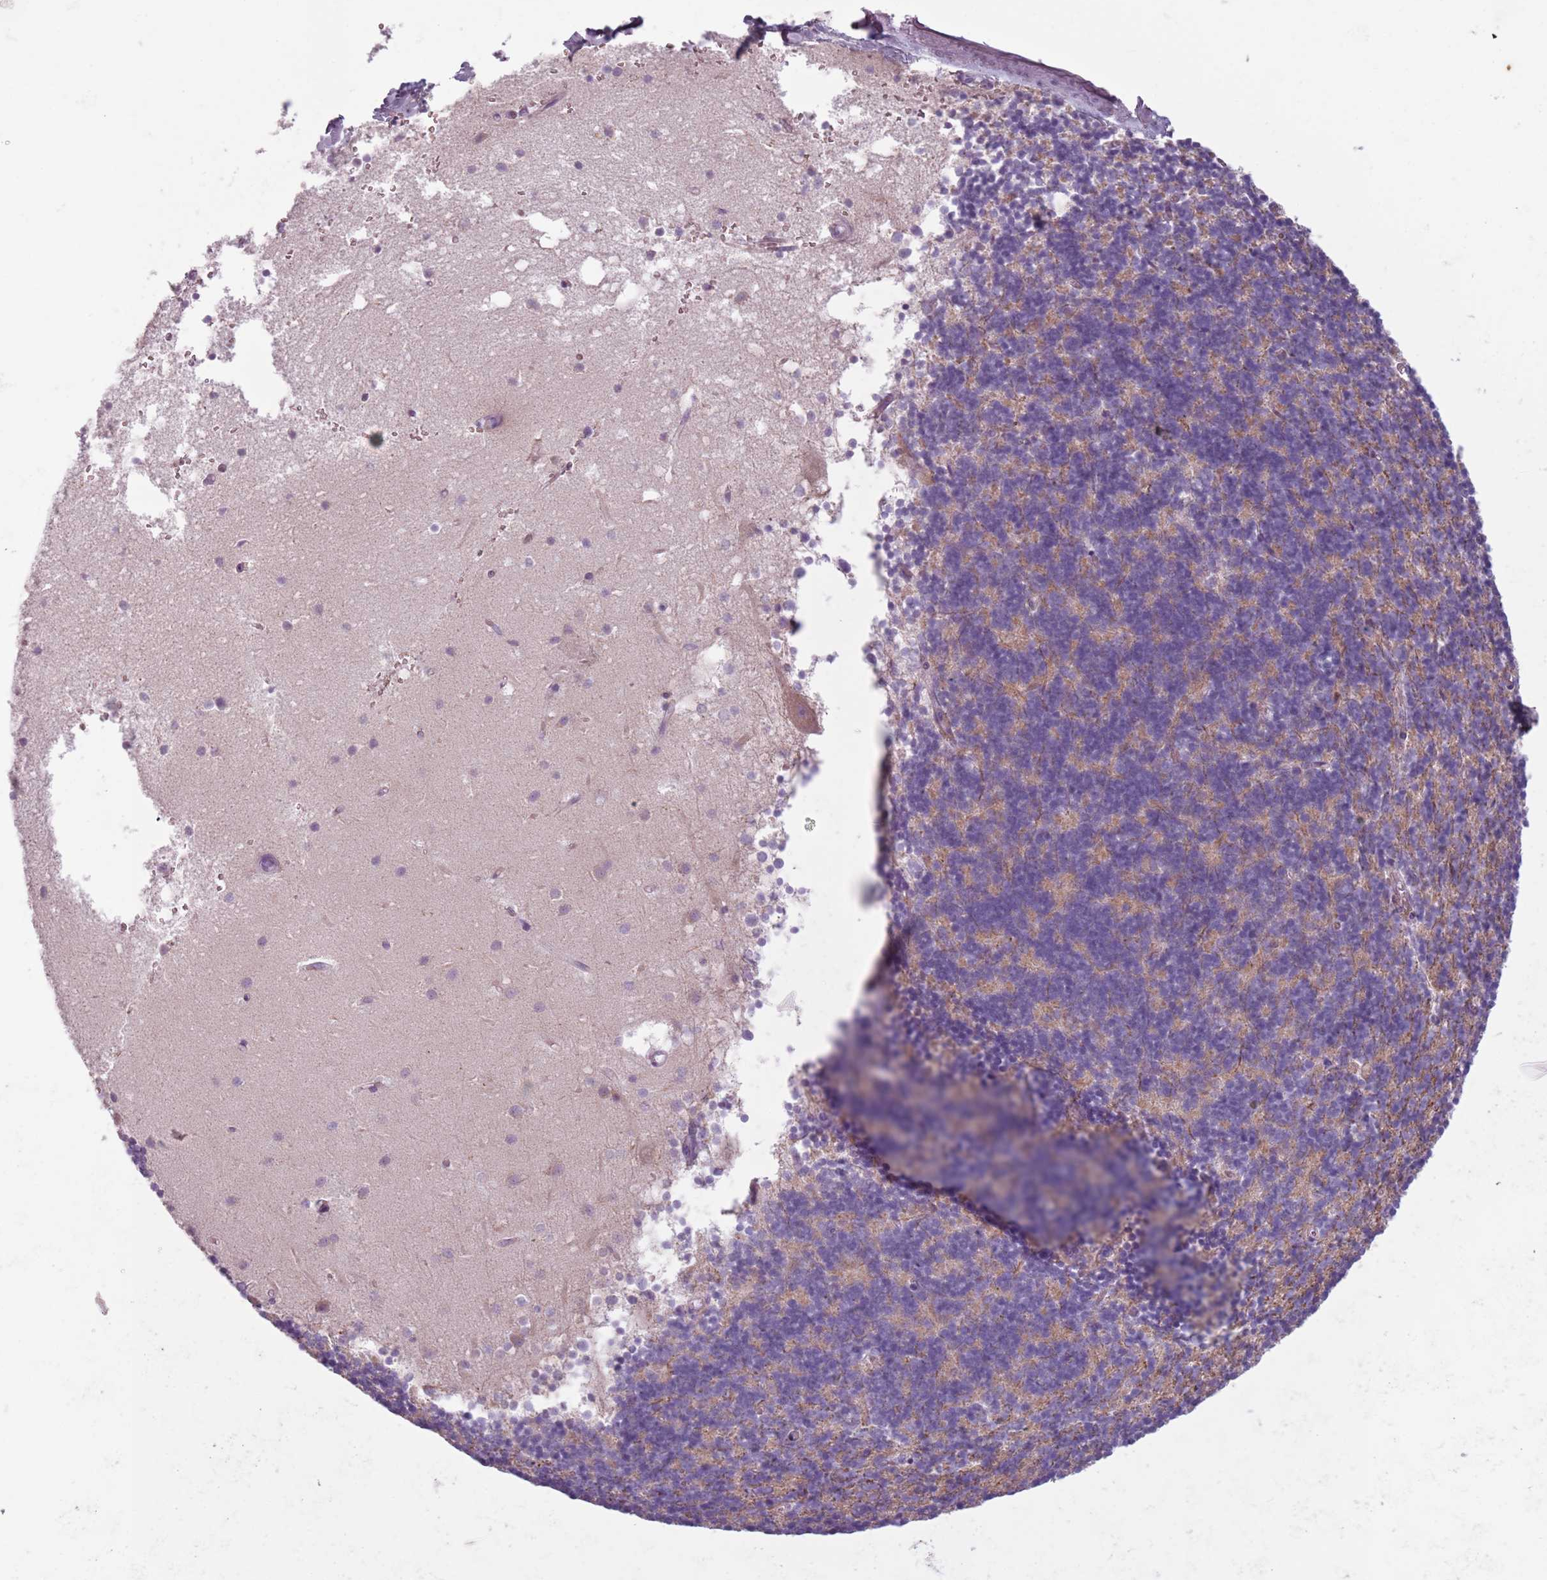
{"staining": {"intensity": "weak", "quantity": "25%-75%", "location": "cytoplasmic/membranous"}, "tissue": "cerebellum", "cell_type": "Cells in granular layer", "image_type": "normal", "snomed": [{"axis": "morphology", "description": "Normal tissue, NOS"}, {"axis": "topography", "description": "Cerebellum"}], "caption": "Immunohistochemical staining of benign cerebellum demonstrates 25%-75% levels of weak cytoplasmic/membranous protein staining in about 25%-75% of cells in granular layer.", "gene": "MEGF8", "patient": {"sex": "male", "age": 54}}